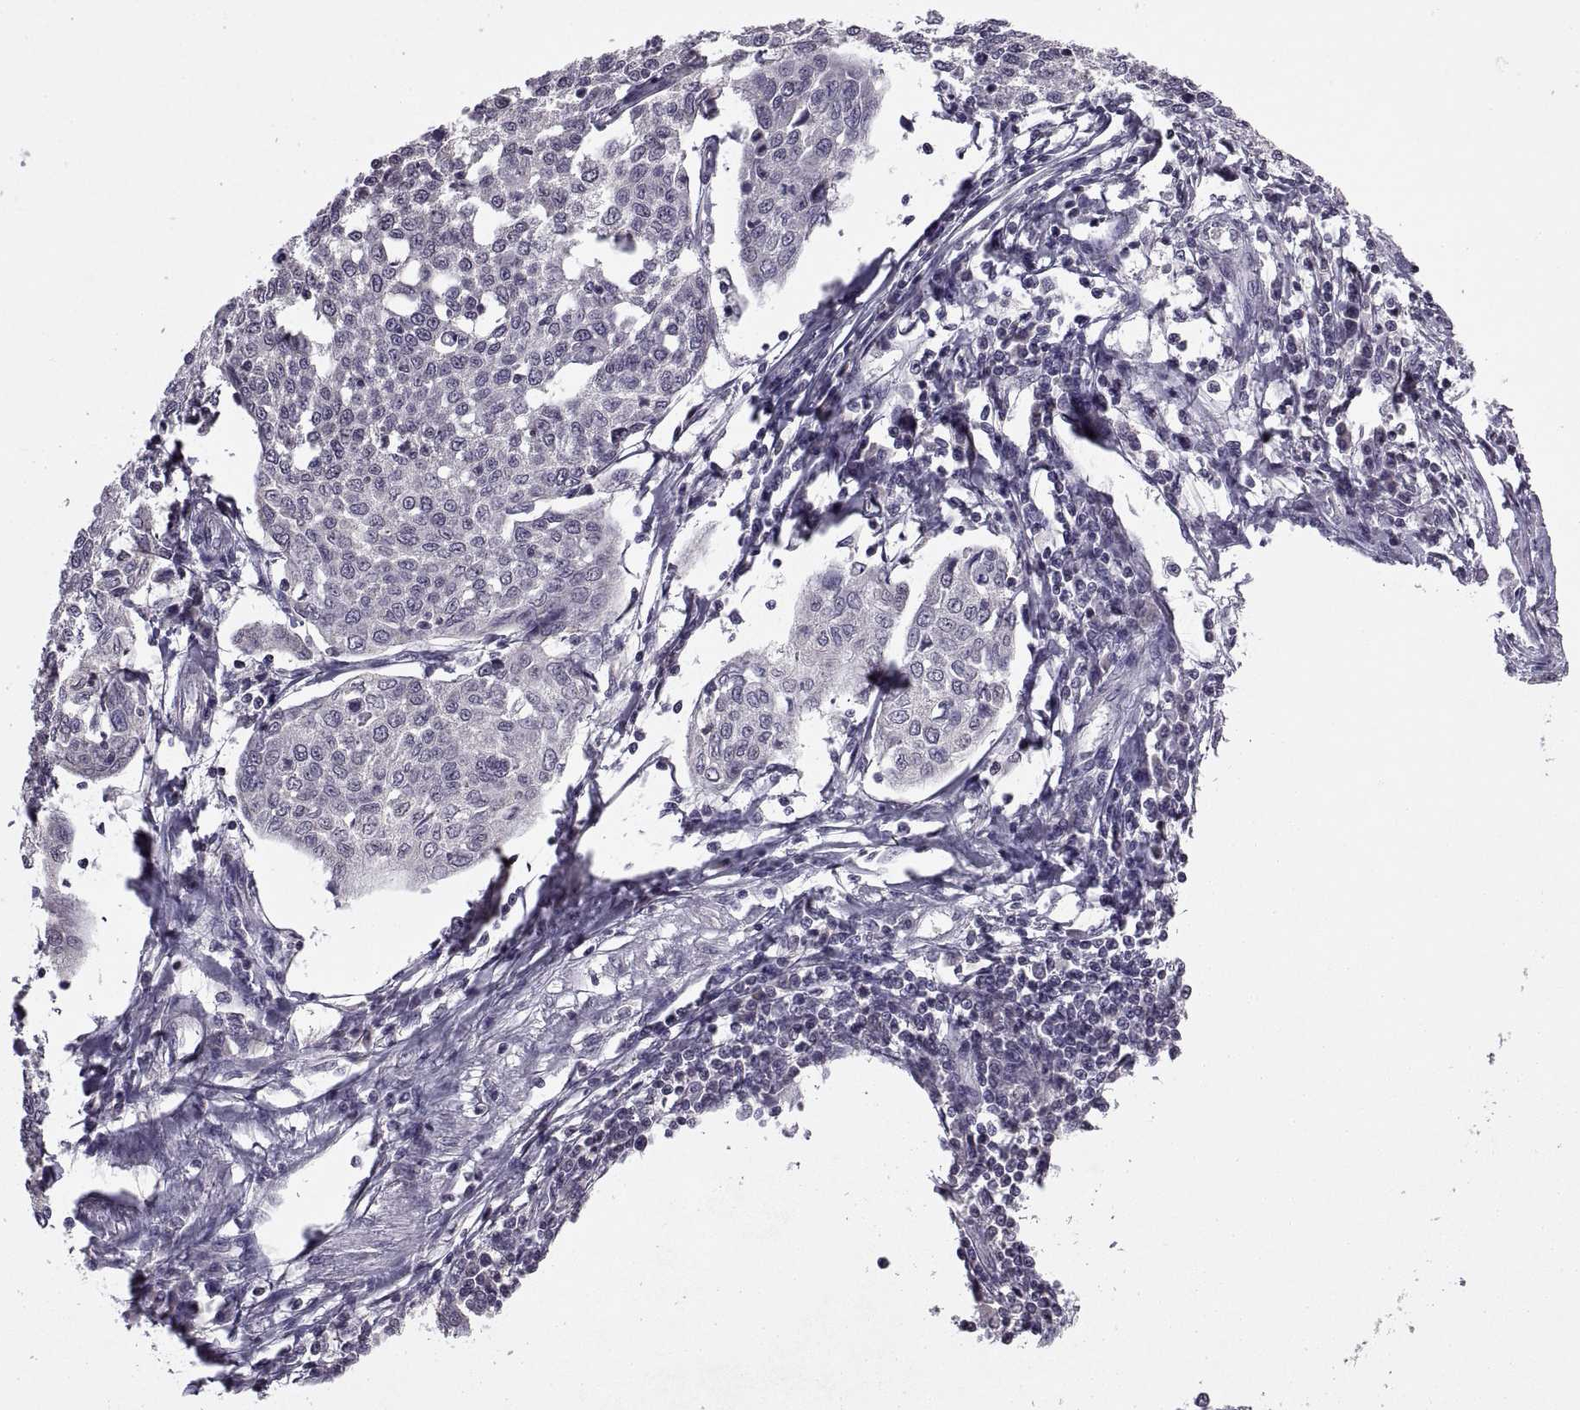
{"staining": {"intensity": "negative", "quantity": "none", "location": "none"}, "tissue": "cervical cancer", "cell_type": "Tumor cells", "image_type": "cancer", "snomed": [{"axis": "morphology", "description": "Squamous cell carcinoma, NOS"}, {"axis": "topography", "description": "Cervix"}], "caption": "The image reveals no significant expression in tumor cells of cervical squamous cell carcinoma. (DAB (3,3'-diaminobenzidine) immunohistochemistry, high magnification).", "gene": "INTS3", "patient": {"sex": "female", "age": 34}}